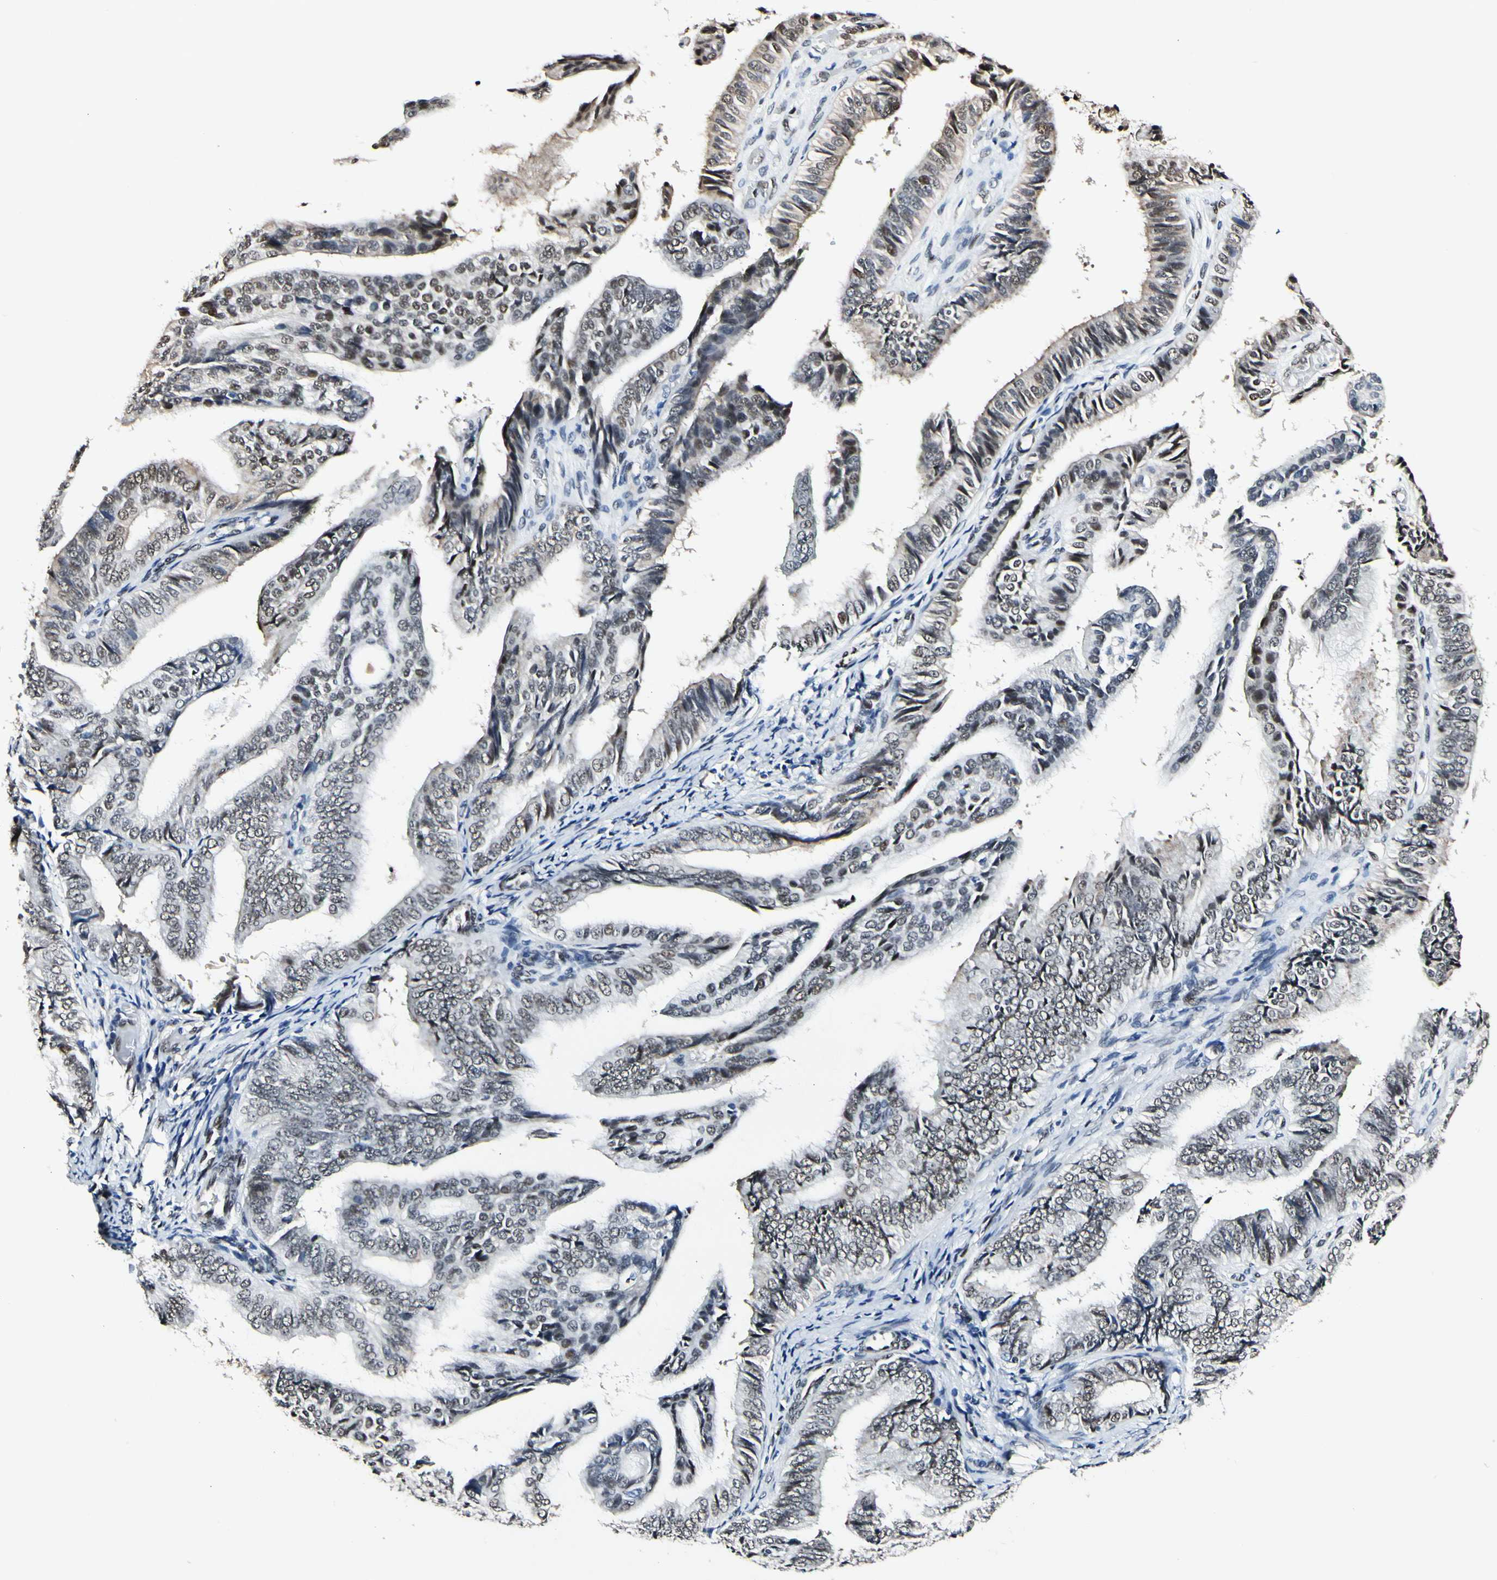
{"staining": {"intensity": "weak", "quantity": ">75%", "location": "nuclear"}, "tissue": "endometrial cancer", "cell_type": "Tumor cells", "image_type": "cancer", "snomed": [{"axis": "morphology", "description": "Adenocarcinoma, NOS"}, {"axis": "topography", "description": "Endometrium"}], "caption": "A low amount of weak nuclear staining is seen in approximately >75% of tumor cells in endometrial cancer (adenocarcinoma) tissue.", "gene": "NFIA", "patient": {"sex": "female", "age": 58}}